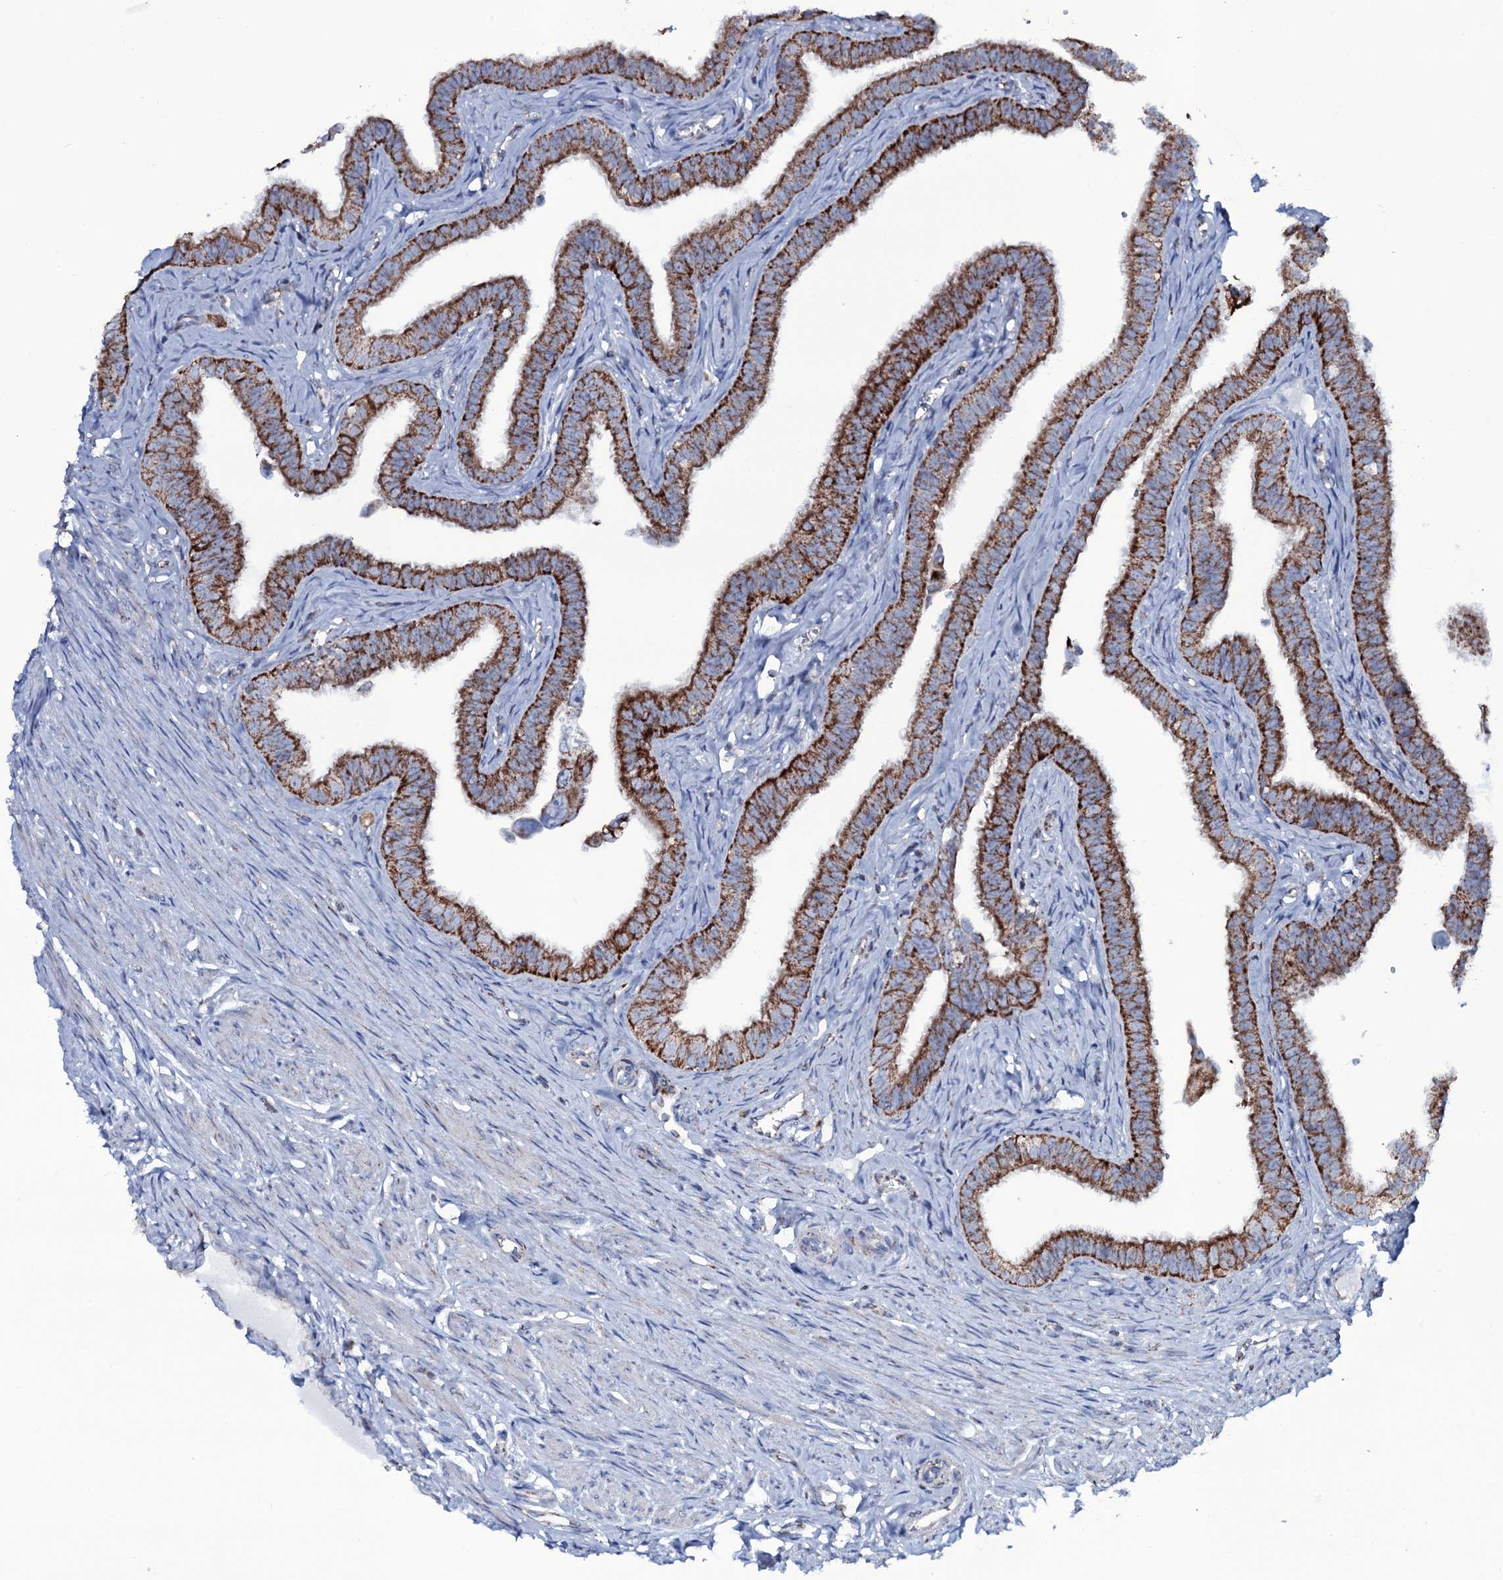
{"staining": {"intensity": "strong", "quantity": ">75%", "location": "cytoplasmic/membranous"}, "tissue": "fallopian tube", "cell_type": "Glandular cells", "image_type": "normal", "snomed": [{"axis": "morphology", "description": "Normal tissue, NOS"}, {"axis": "morphology", "description": "Carcinoma, NOS"}, {"axis": "topography", "description": "Fallopian tube"}, {"axis": "topography", "description": "Ovary"}], "caption": "Immunohistochemical staining of benign human fallopian tube exhibits >75% levels of strong cytoplasmic/membranous protein expression in approximately >75% of glandular cells. Using DAB (brown) and hematoxylin (blue) stains, captured at high magnification using brightfield microscopy.", "gene": "MRPS35", "patient": {"sex": "female", "age": 59}}